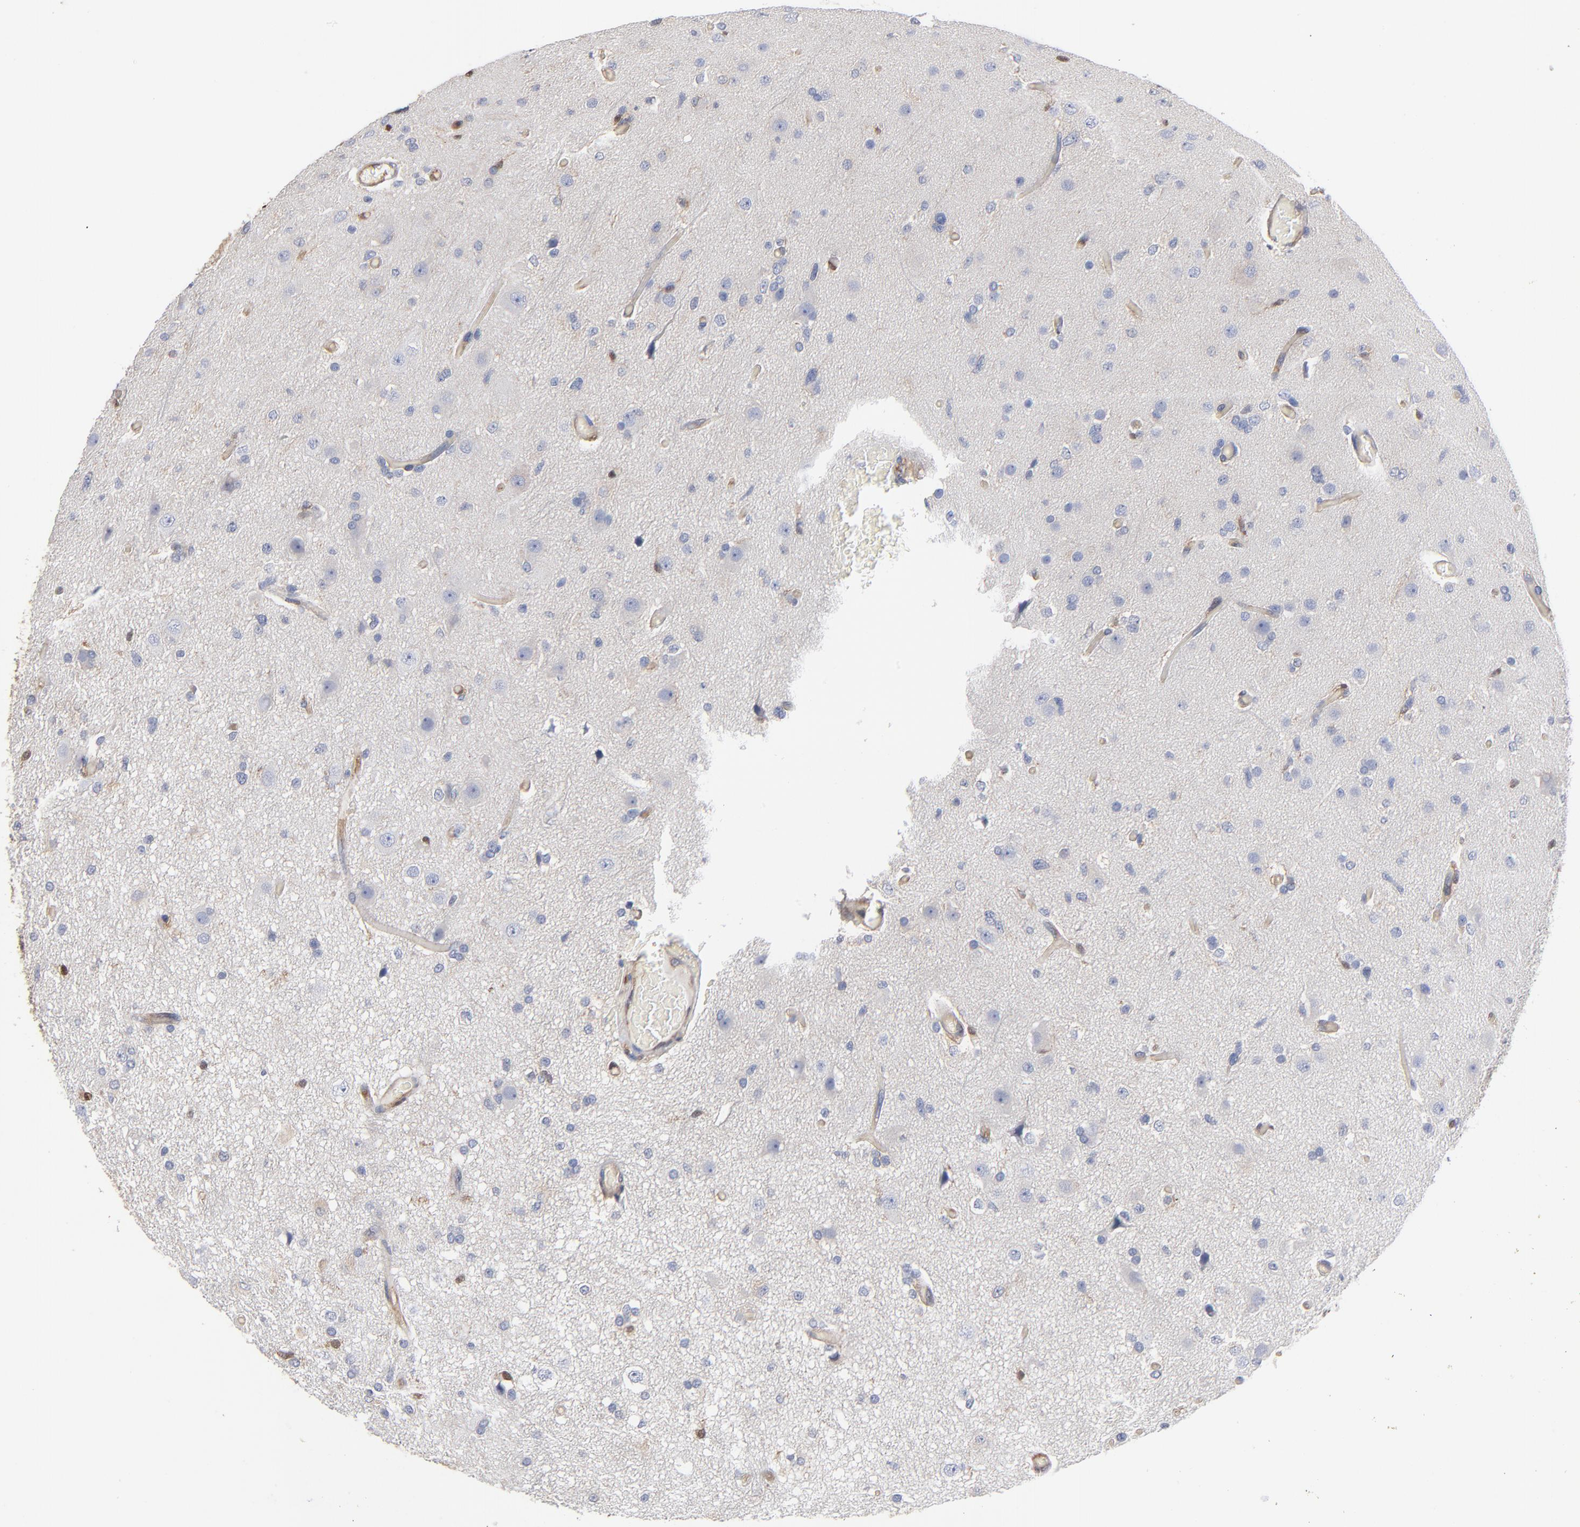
{"staining": {"intensity": "moderate", "quantity": "<25%", "location": "cytoplasmic/membranous"}, "tissue": "glioma", "cell_type": "Tumor cells", "image_type": "cancer", "snomed": [{"axis": "morphology", "description": "Glioma, malignant, High grade"}, {"axis": "topography", "description": "Brain"}], "caption": "Immunohistochemical staining of human glioma demonstrates low levels of moderate cytoplasmic/membranous staining in about <25% of tumor cells.", "gene": "ARHGEF6", "patient": {"sex": "male", "age": 33}}